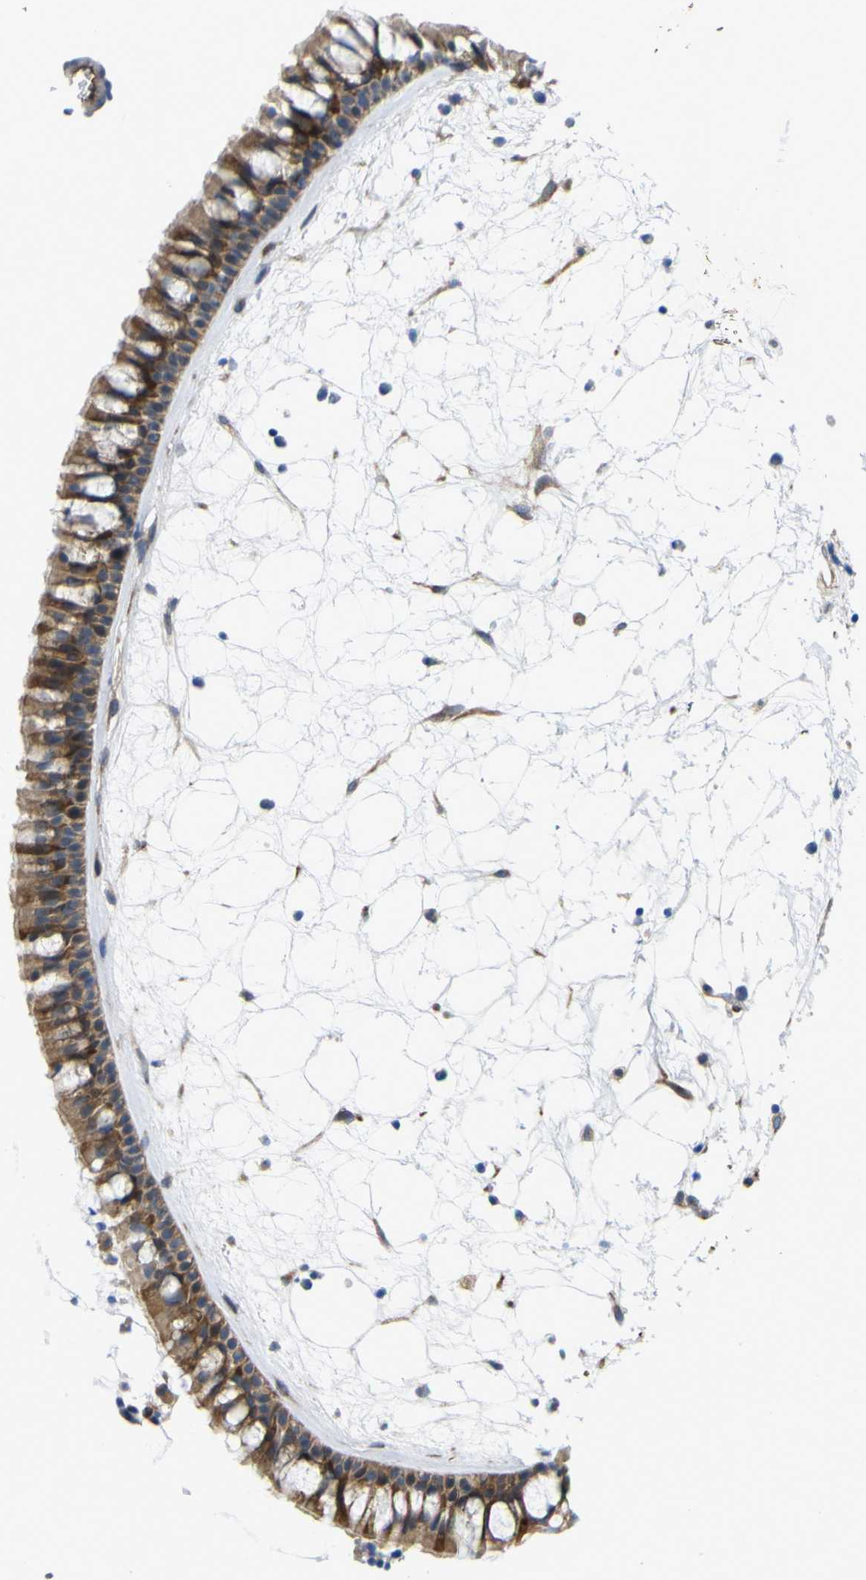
{"staining": {"intensity": "moderate", "quantity": ">75%", "location": "cytoplasmic/membranous"}, "tissue": "nasopharynx", "cell_type": "Respiratory epithelial cells", "image_type": "normal", "snomed": [{"axis": "morphology", "description": "Normal tissue, NOS"}, {"axis": "morphology", "description": "Inflammation, NOS"}, {"axis": "topography", "description": "Nasopharynx"}], "caption": "Immunohistochemical staining of unremarkable human nasopharynx exhibits >75% levels of moderate cytoplasmic/membranous protein positivity in approximately >75% of respiratory epithelial cells.", "gene": "JPH1", "patient": {"sex": "male", "age": 48}}